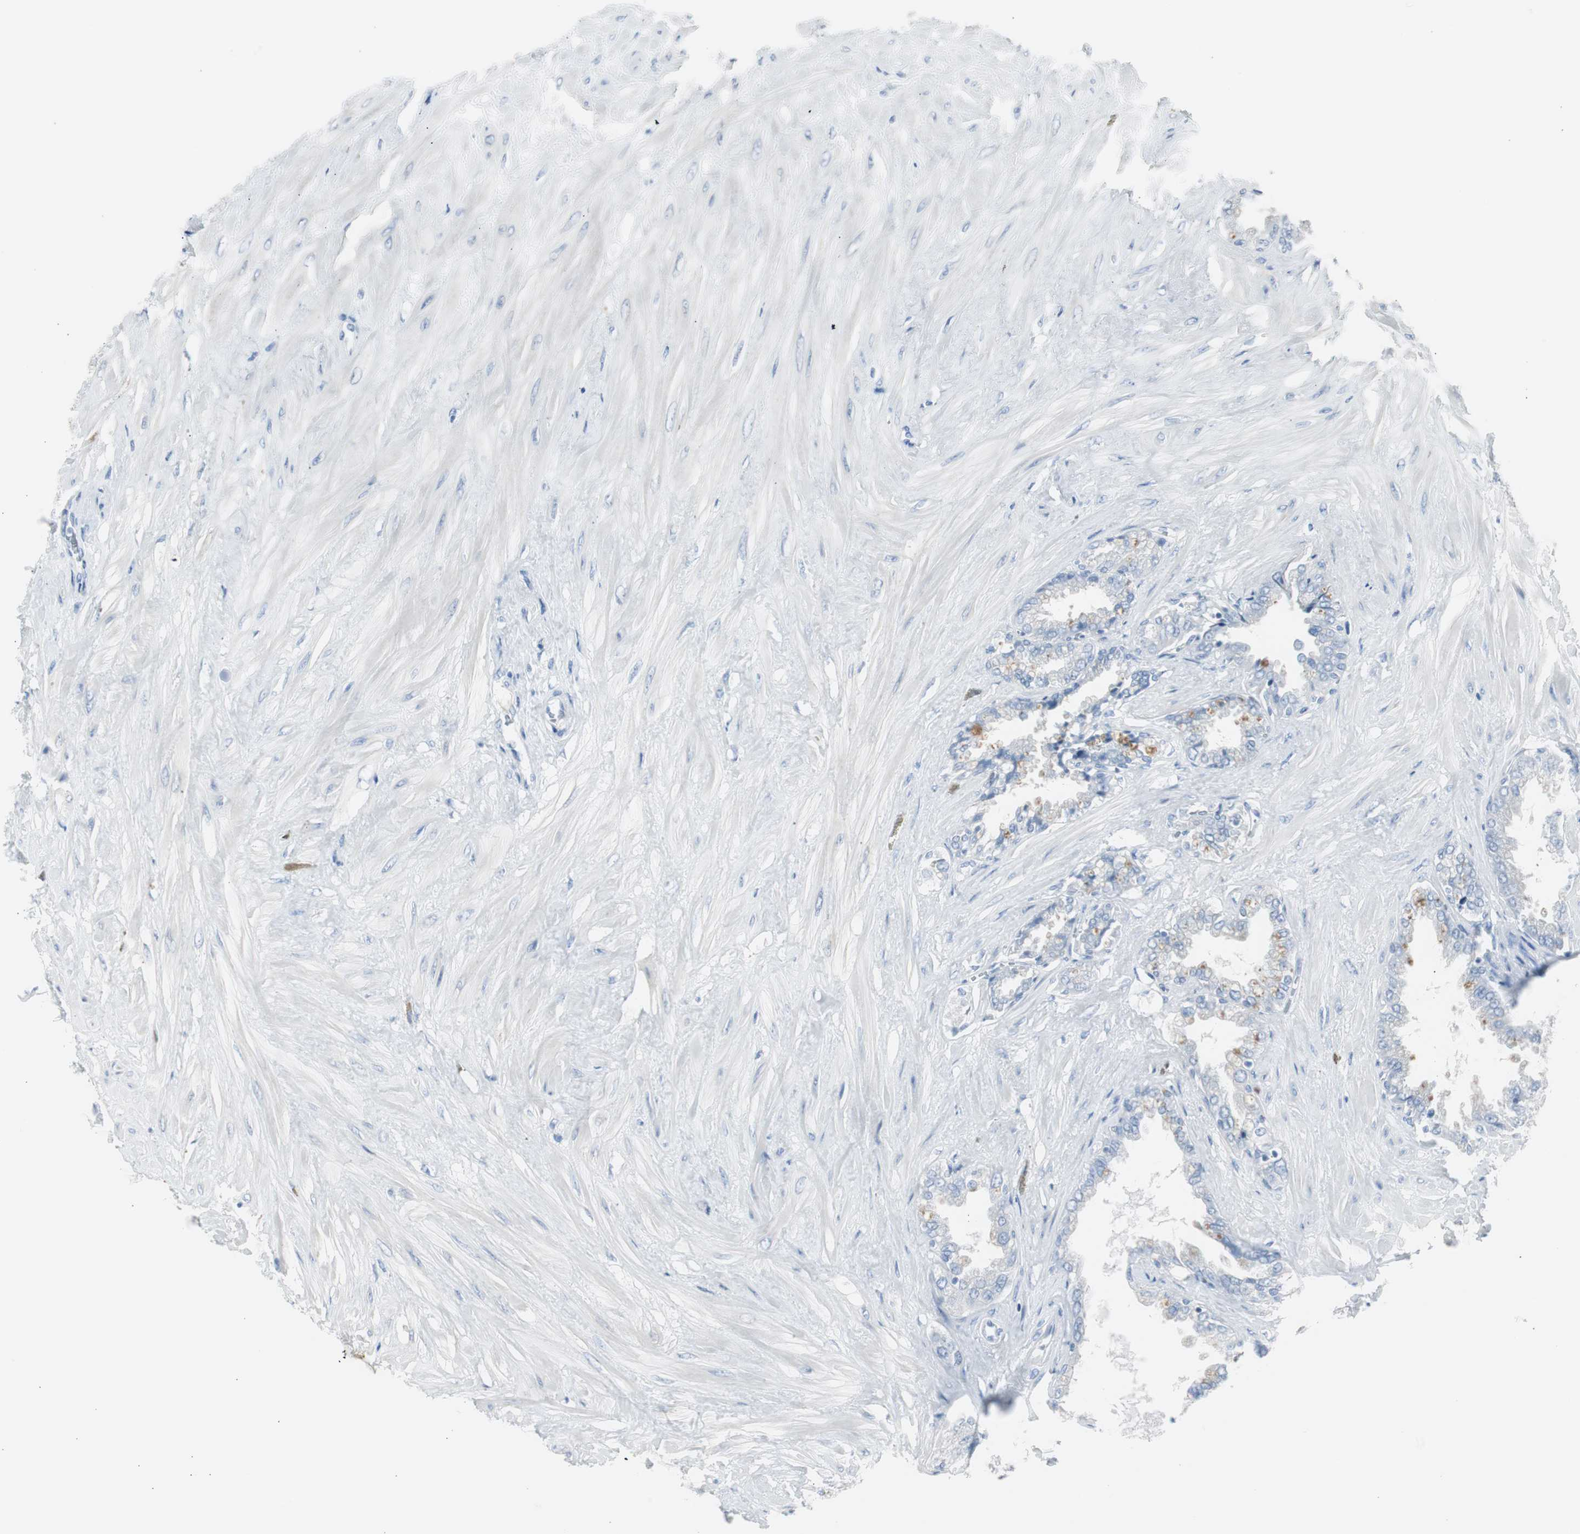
{"staining": {"intensity": "negative", "quantity": "none", "location": "none"}, "tissue": "seminal vesicle", "cell_type": "Glandular cells", "image_type": "normal", "snomed": [{"axis": "morphology", "description": "Normal tissue, NOS"}, {"axis": "topography", "description": "Seminal veicle"}], "caption": "Protein analysis of normal seminal vesicle displays no significant positivity in glandular cells.", "gene": "S100A7A", "patient": {"sex": "male", "age": 46}}